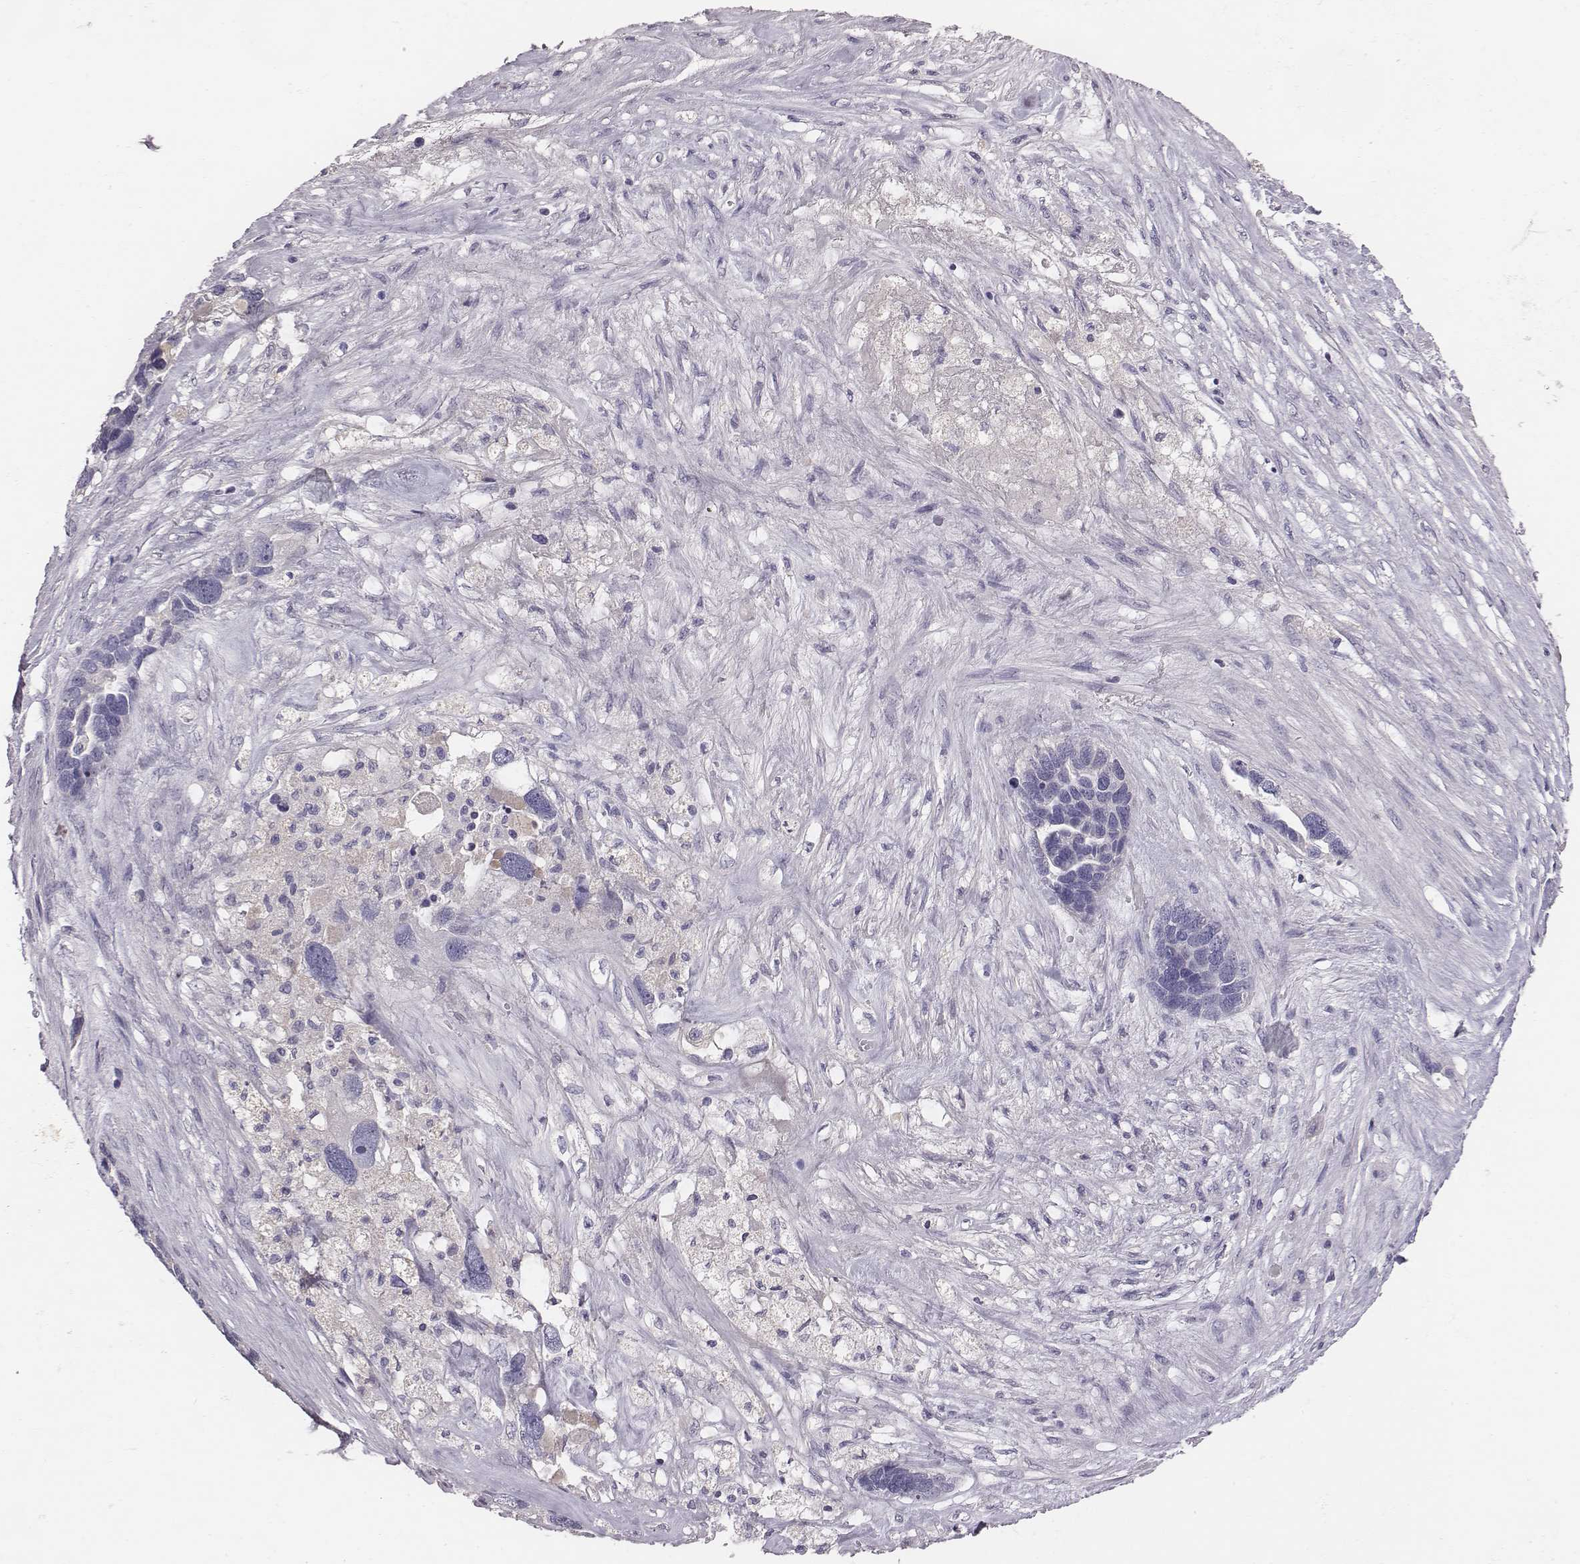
{"staining": {"intensity": "negative", "quantity": "none", "location": "none"}, "tissue": "ovarian cancer", "cell_type": "Tumor cells", "image_type": "cancer", "snomed": [{"axis": "morphology", "description": "Cystadenocarcinoma, serous, NOS"}, {"axis": "topography", "description": "Ovary"}], "caption": "DAB immunohistochemical staining of human ovarian cancer (serous cystadenocarcinoma) demonstrates no significant staining in tumor cells.", "gene": "EN1", "patient": {"sex": "female", "age": 54}}